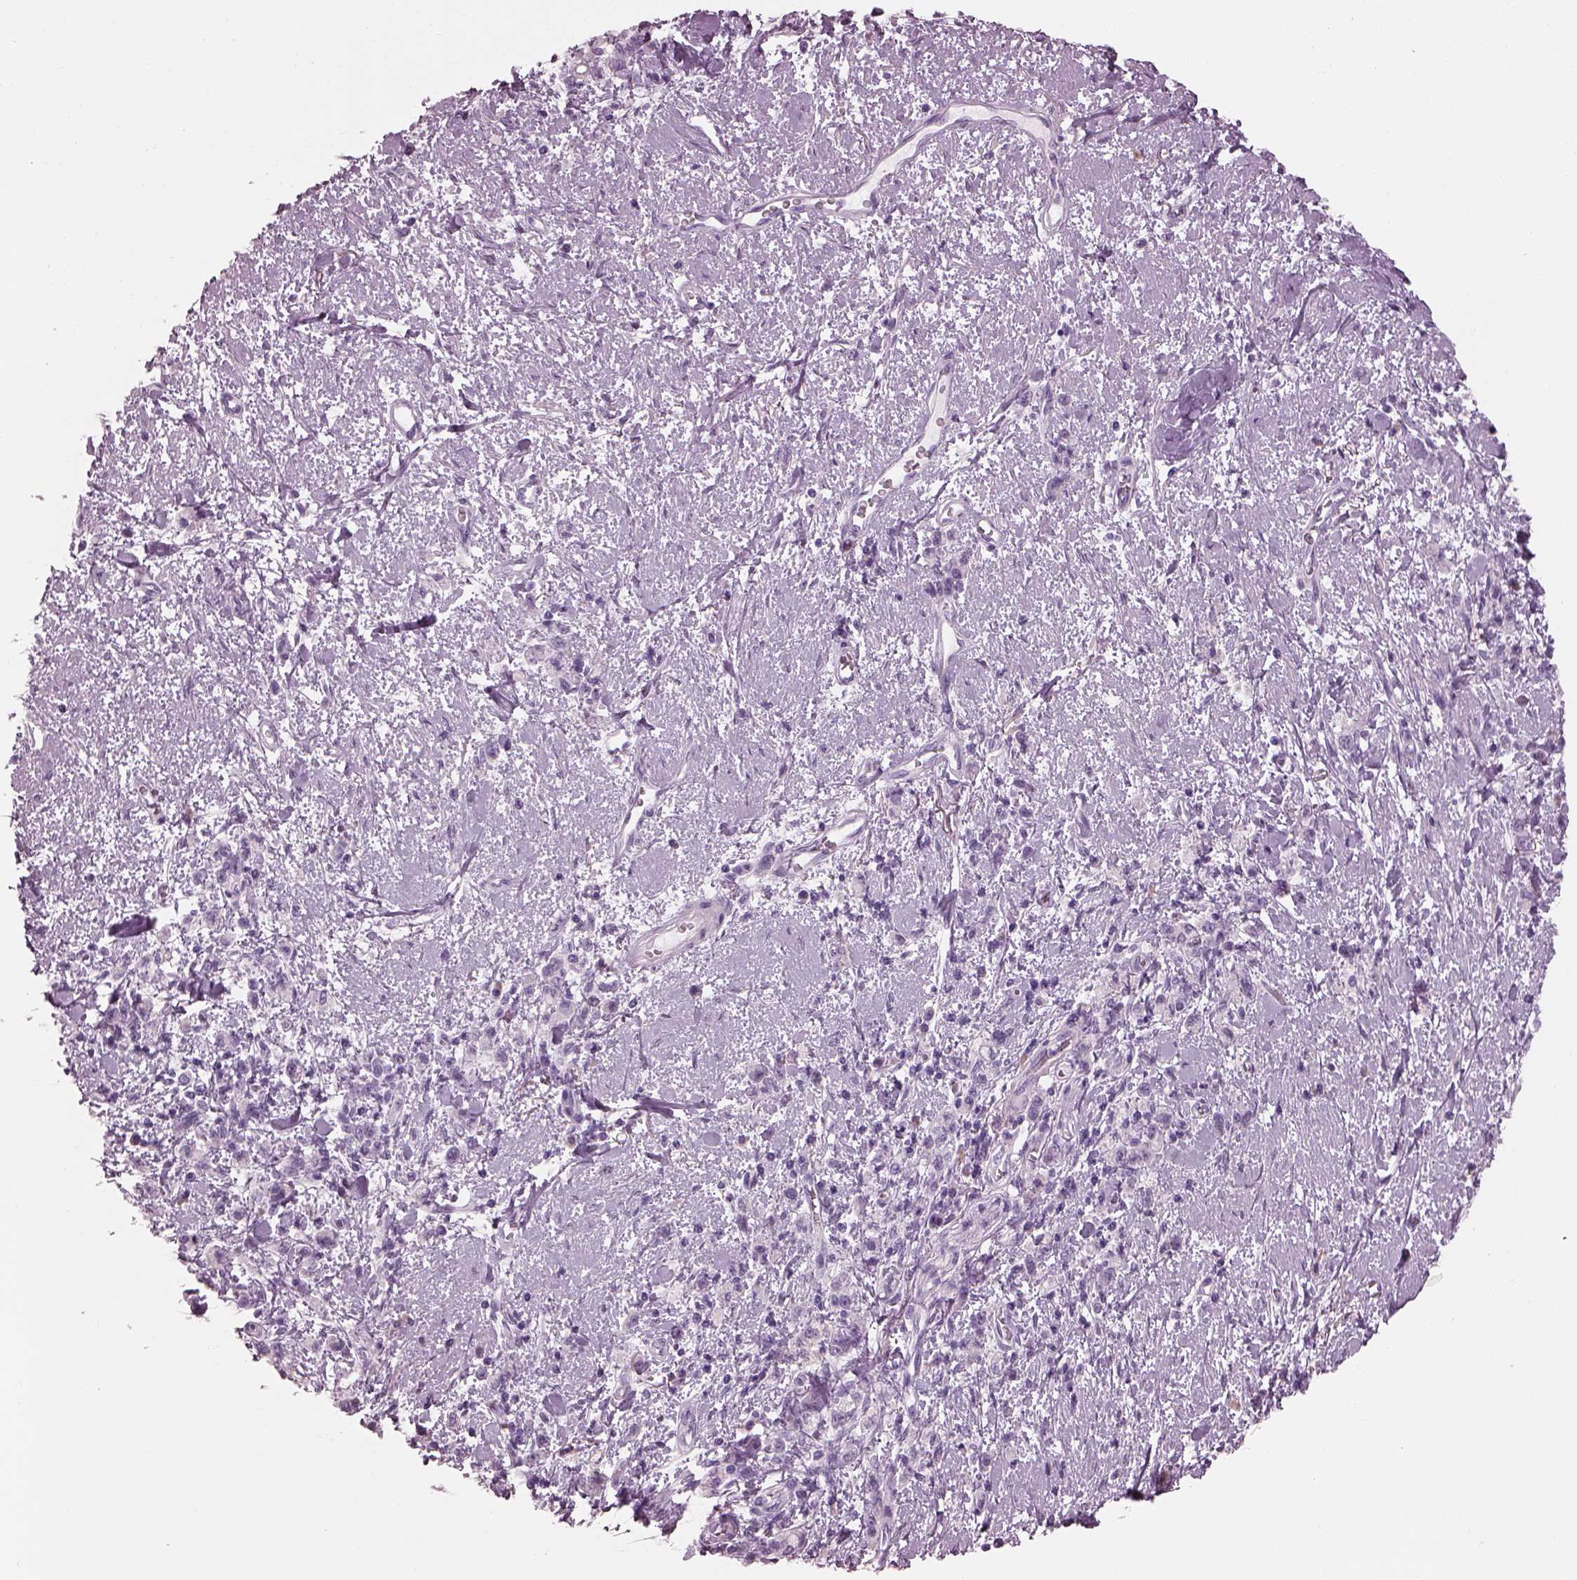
{"staining": {"intensity": "negative", "quantity": "none", "location": "none"}, "tissue": "stomach cancer", "cell_type": "Tumor cells", "image_type": "cancer", "snomed": [{"axis": "morphology", "description": "Adenocarcinoma, NOS"}, {"axis": "topography", "description": "Stomach"}], "caption": "Human stomach cancer (adenocarcinoma) stained for a protein using immunohistochemistry (IHC) shows no expression in tumor cells.", "gene": "HYDIN", "patient": {"sex": "male", "age": 77}}